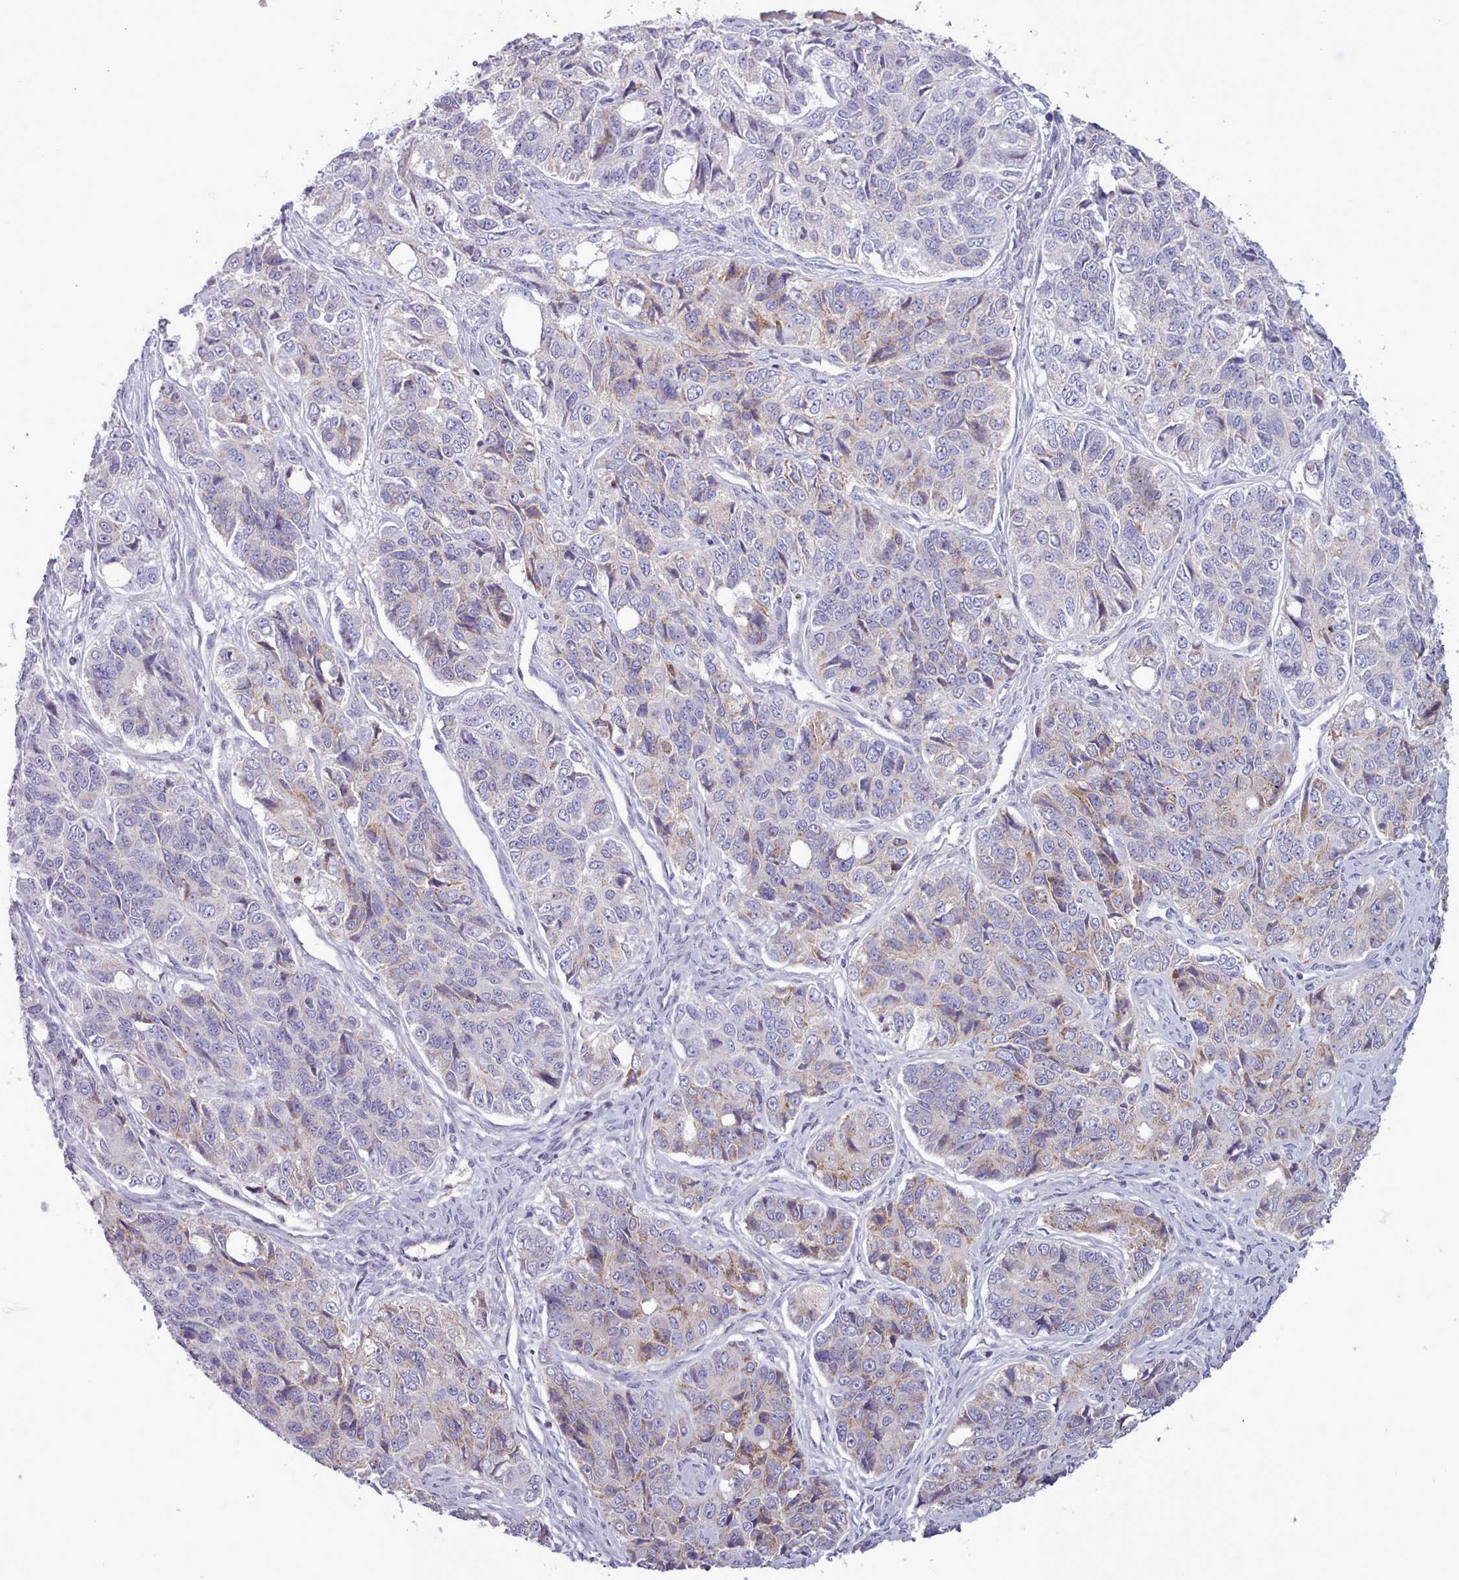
{"staining": {"intensity": "weak", "quantity": "<25%", "location": "cytoplasmic/membranous"}, "tissue": "ovarian cancer", "cell_type": "Tumor cells", "image_type": "cancer", "snomed": [{"axis": "morphology", "description": "Carcinoma, endometroid"}, {"axis": "topography", "description": "Ovary"}], "caption": "IHC of ovarian cancer displays no positivity in tumor cells.", "gene": "TENT4B", "patient": {"sex": "female", "age": 51}}